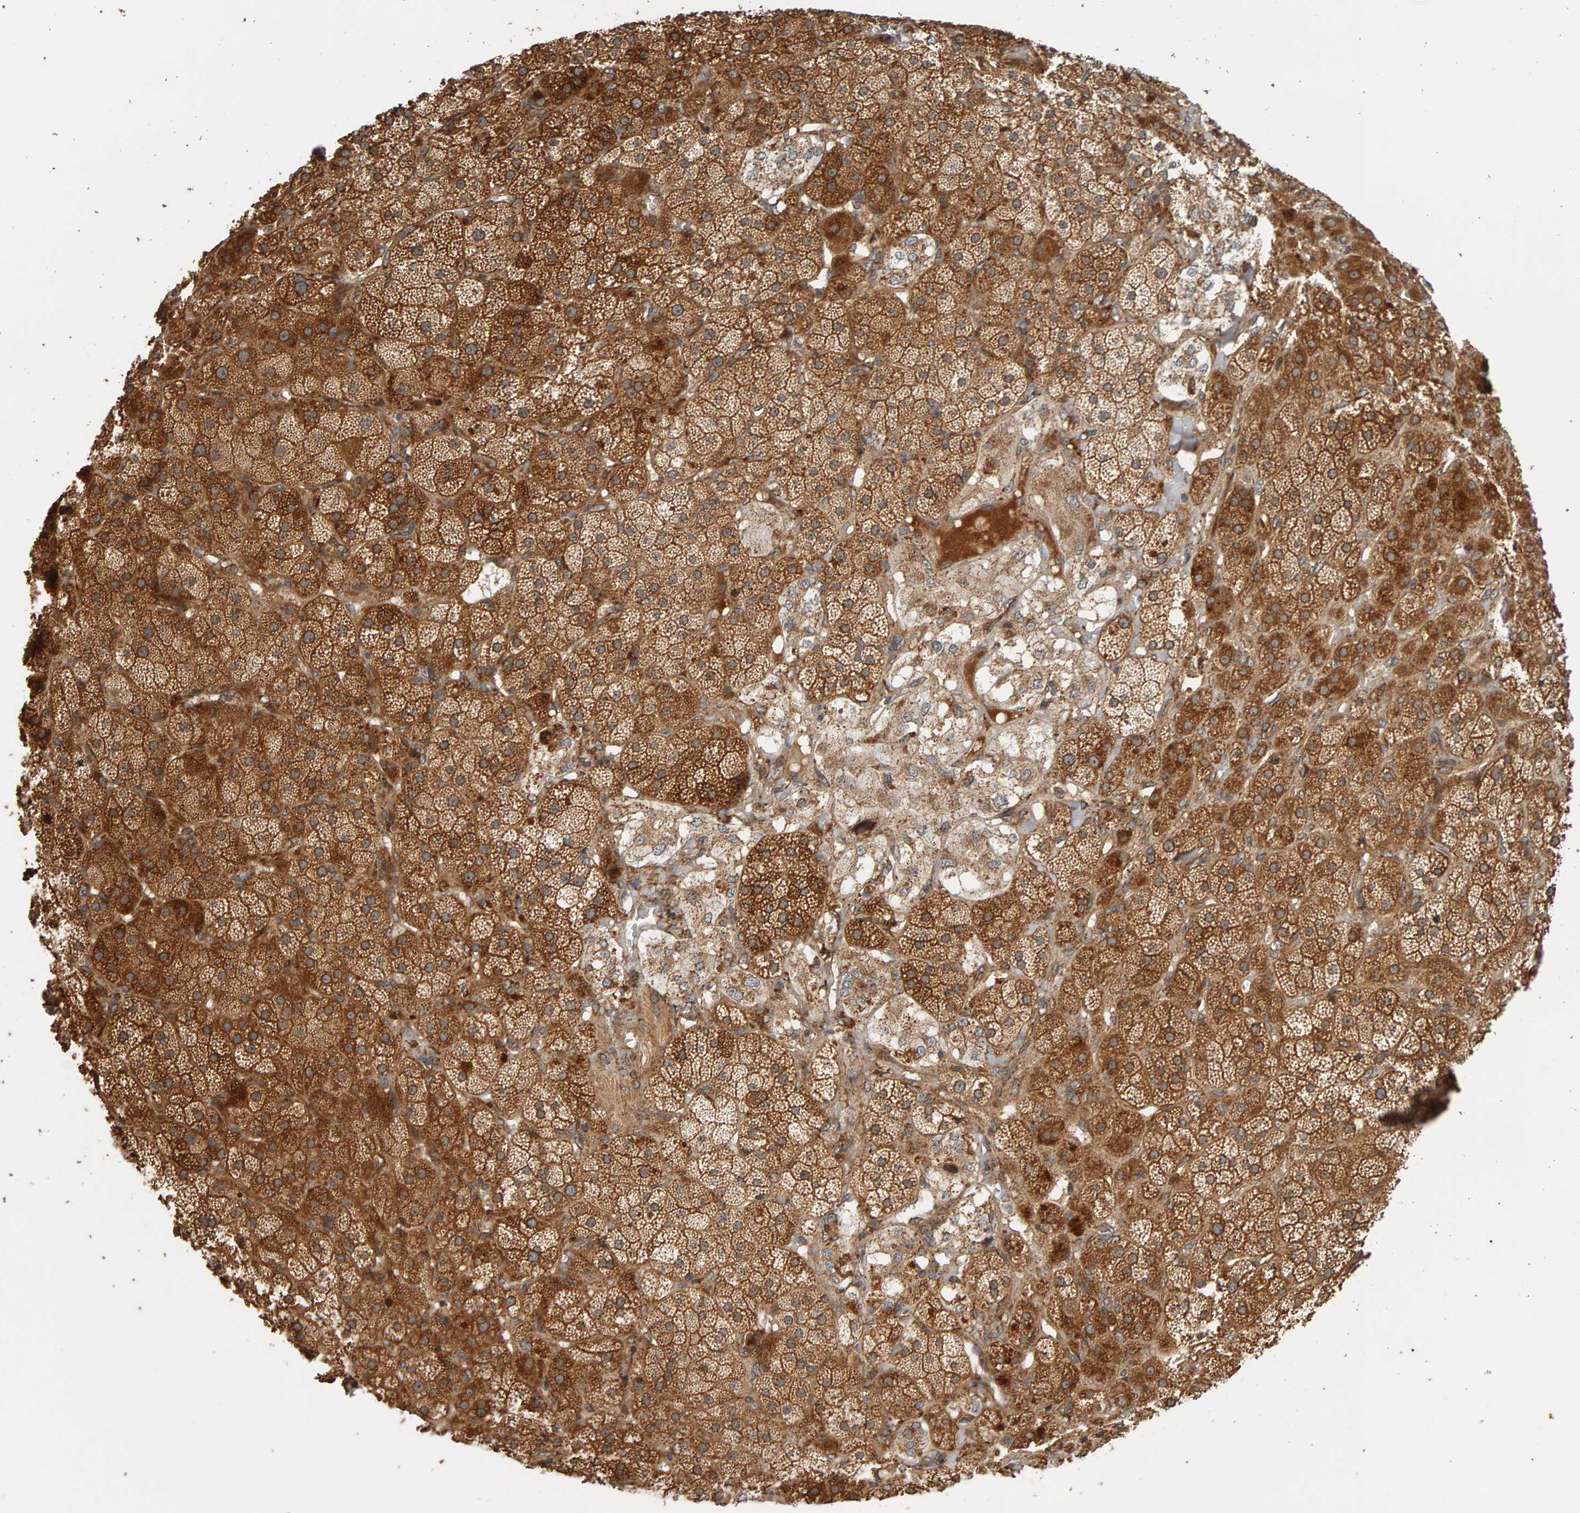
{"staining": {"intensity": "strong", "quantity": ">75%", "location": "cytoplasmic/membranous"}, "tissue": "adrenal gland", "cell_type": "Glandular cells", "image_type": "normal", "snomed": [{"axis": "morphology", "description": "Normal tissue, NOS"}, {"axis": "topography", "description": "Adrenal gland"}], "caption": "This image displays IHC staining of normal human adrenal gland, with high strong cytoplasmic/membranous staining in approximately >75% of glandular cells.", "gene": "ZFAND1", "patient": {"sex": "male", "age": 57}}